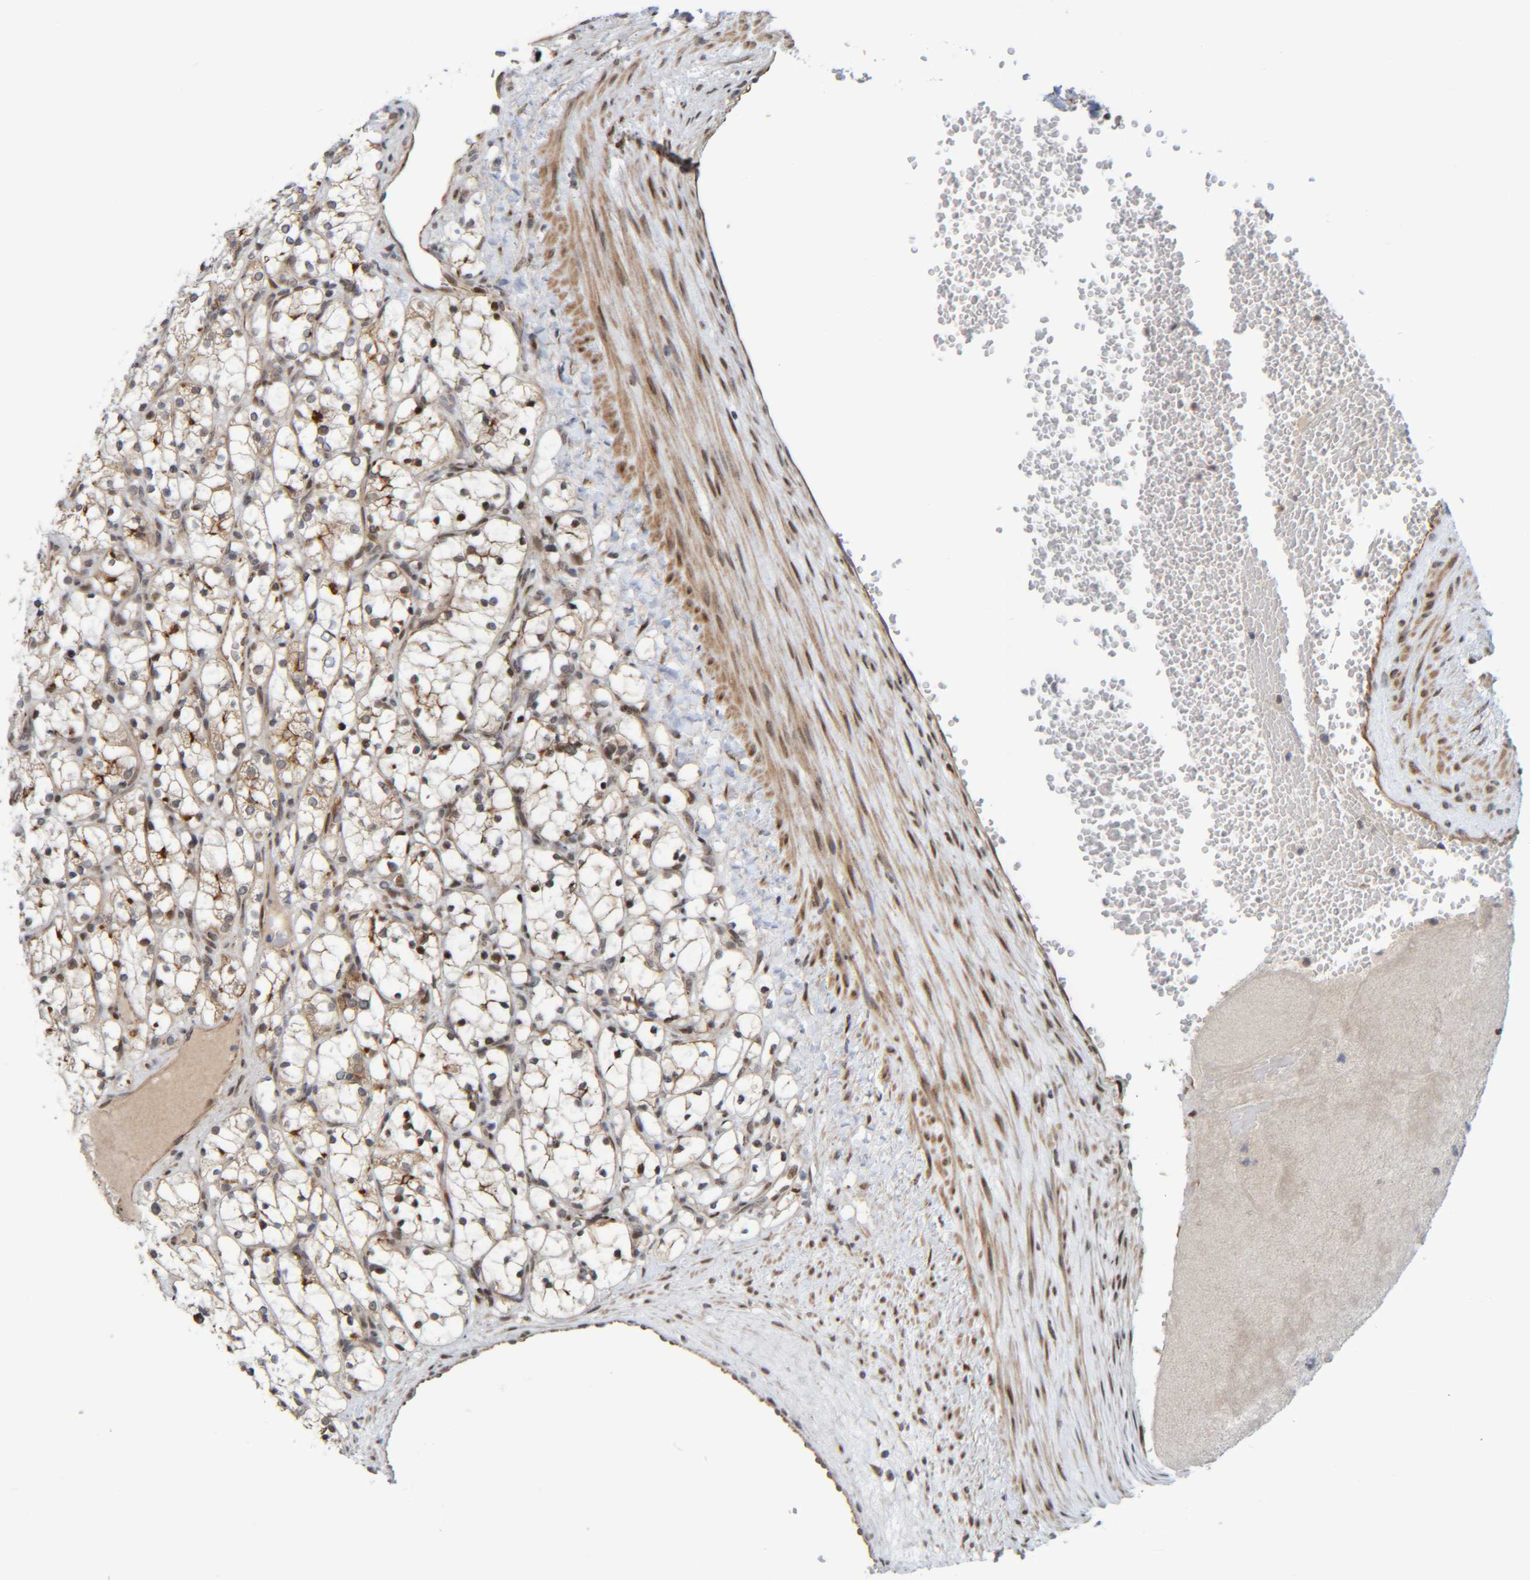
{"staining": {"intensity": "moderate", "quantity": "<25%", "location": "cytoplasmic/membranous"}, "tissue": "renal cancer", "cell_type": "Tumor cells", "image_type": "cancer", "snomed": [{"axis": "morphology", "description": "Adenocarcinoma, NOS"}, {"axis": "topography", "description": "Kidney"}], "caption": "This is a histology image of immunohistochemistry (IHC) staining of adenocarcinoma (renal), which shows moderate positivity in the cytoplasmic/membranous of tumor cells.", "gene": "CCDC57", "patient": {"sex": "female", "age": 69}}